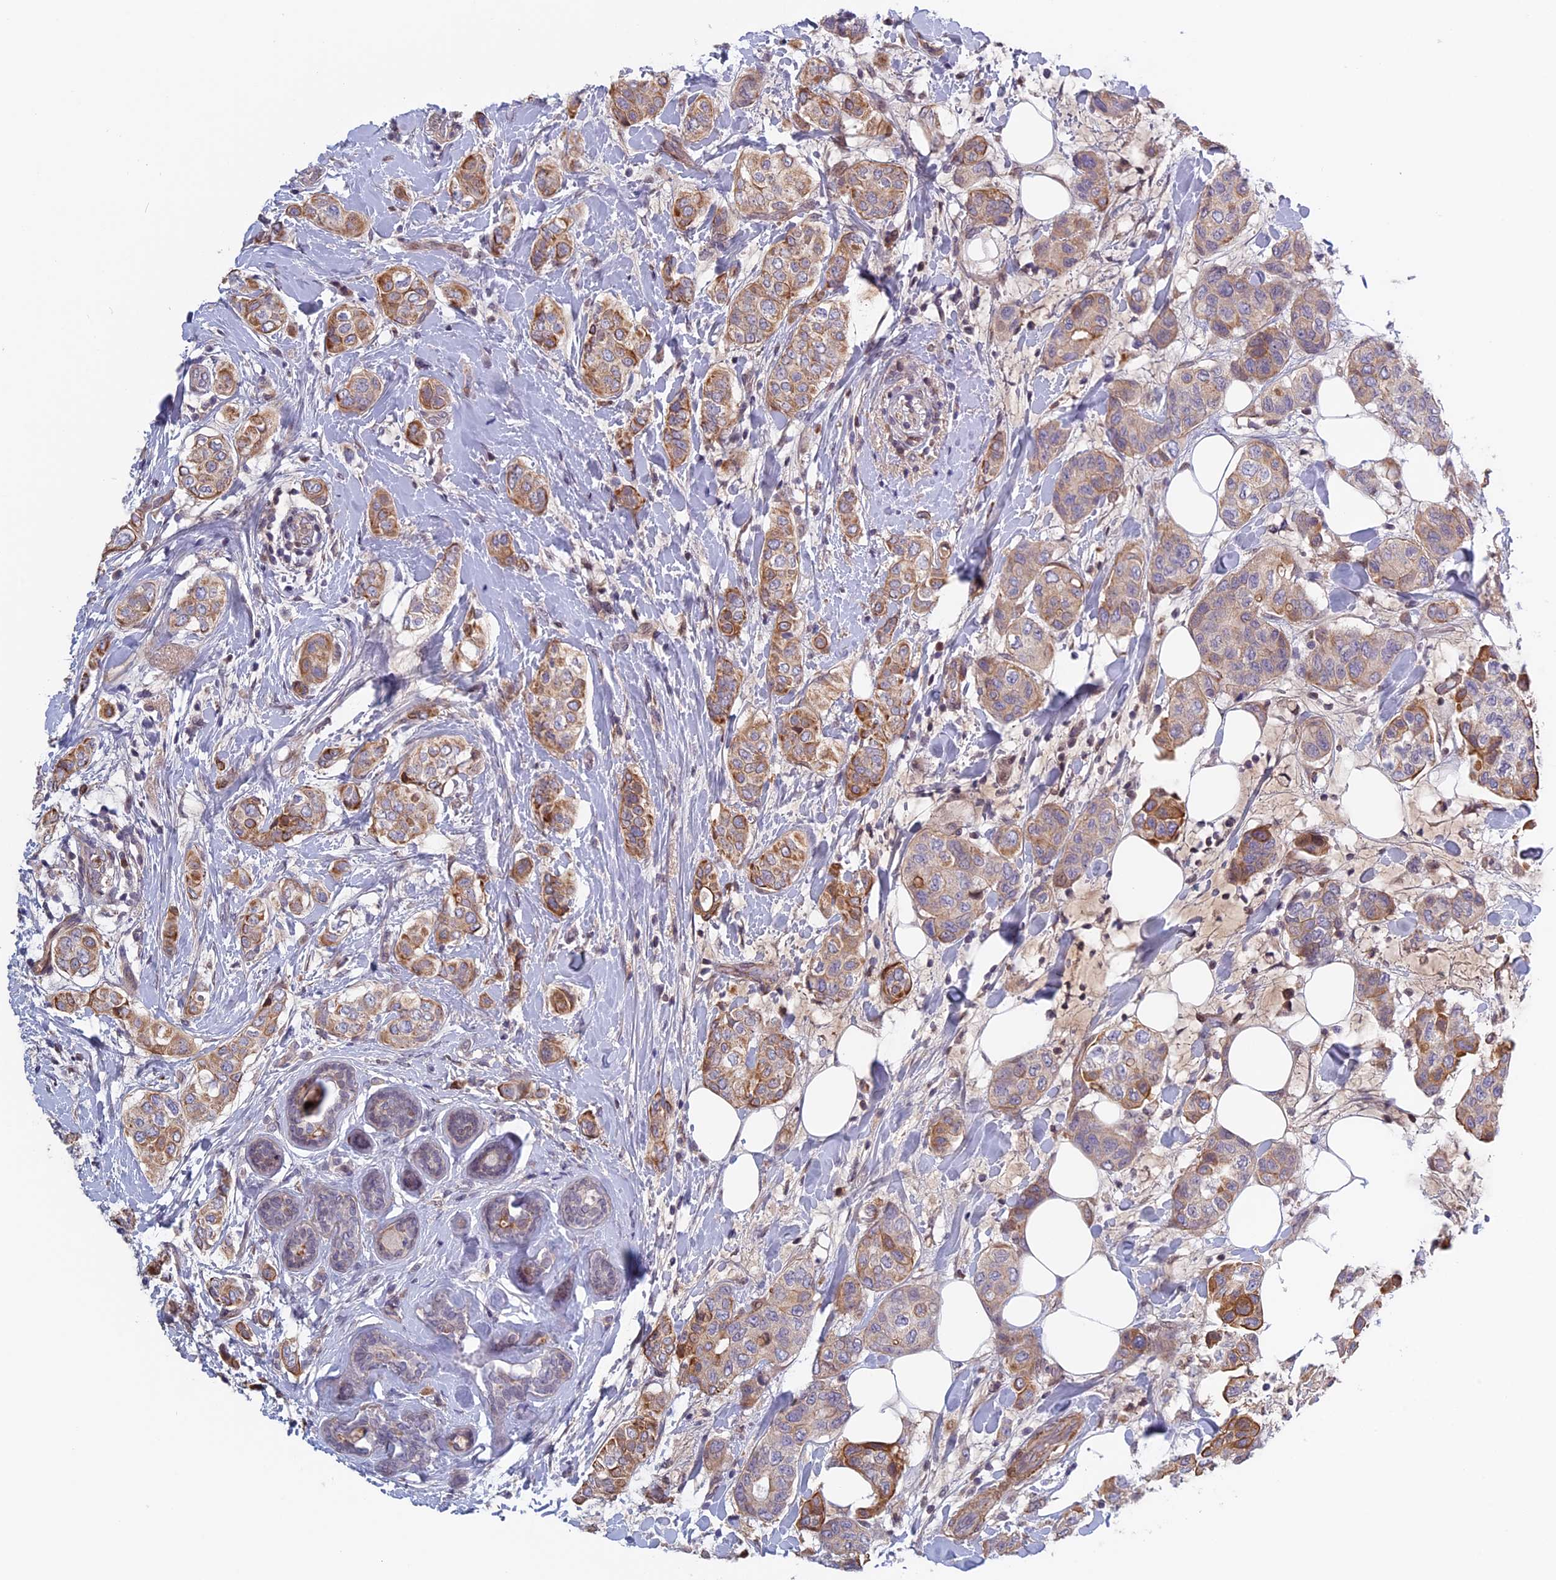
{"staining": {"intensity": "moderate", "quantity": "25%-75%", "location": "cytoplasmic/membranous"}, "tissue": "breast cancer", "cell_type": "Tumor cells", "image_type": "cancer", "snomed": [{"axis": "morphology", "description": "Lobular carcinoma"}, {"axis": "topography", "description": "Breast"}], "caption": "A brown stain highlights moderate cytoplasmic/membranous staining of a protein in human lobular carcinoma (breast) tumor cells. (IHC, brightfield microscopy, high magnification).", "gene": "FADS1", "patient": {"sex": "female", "age": 51}}